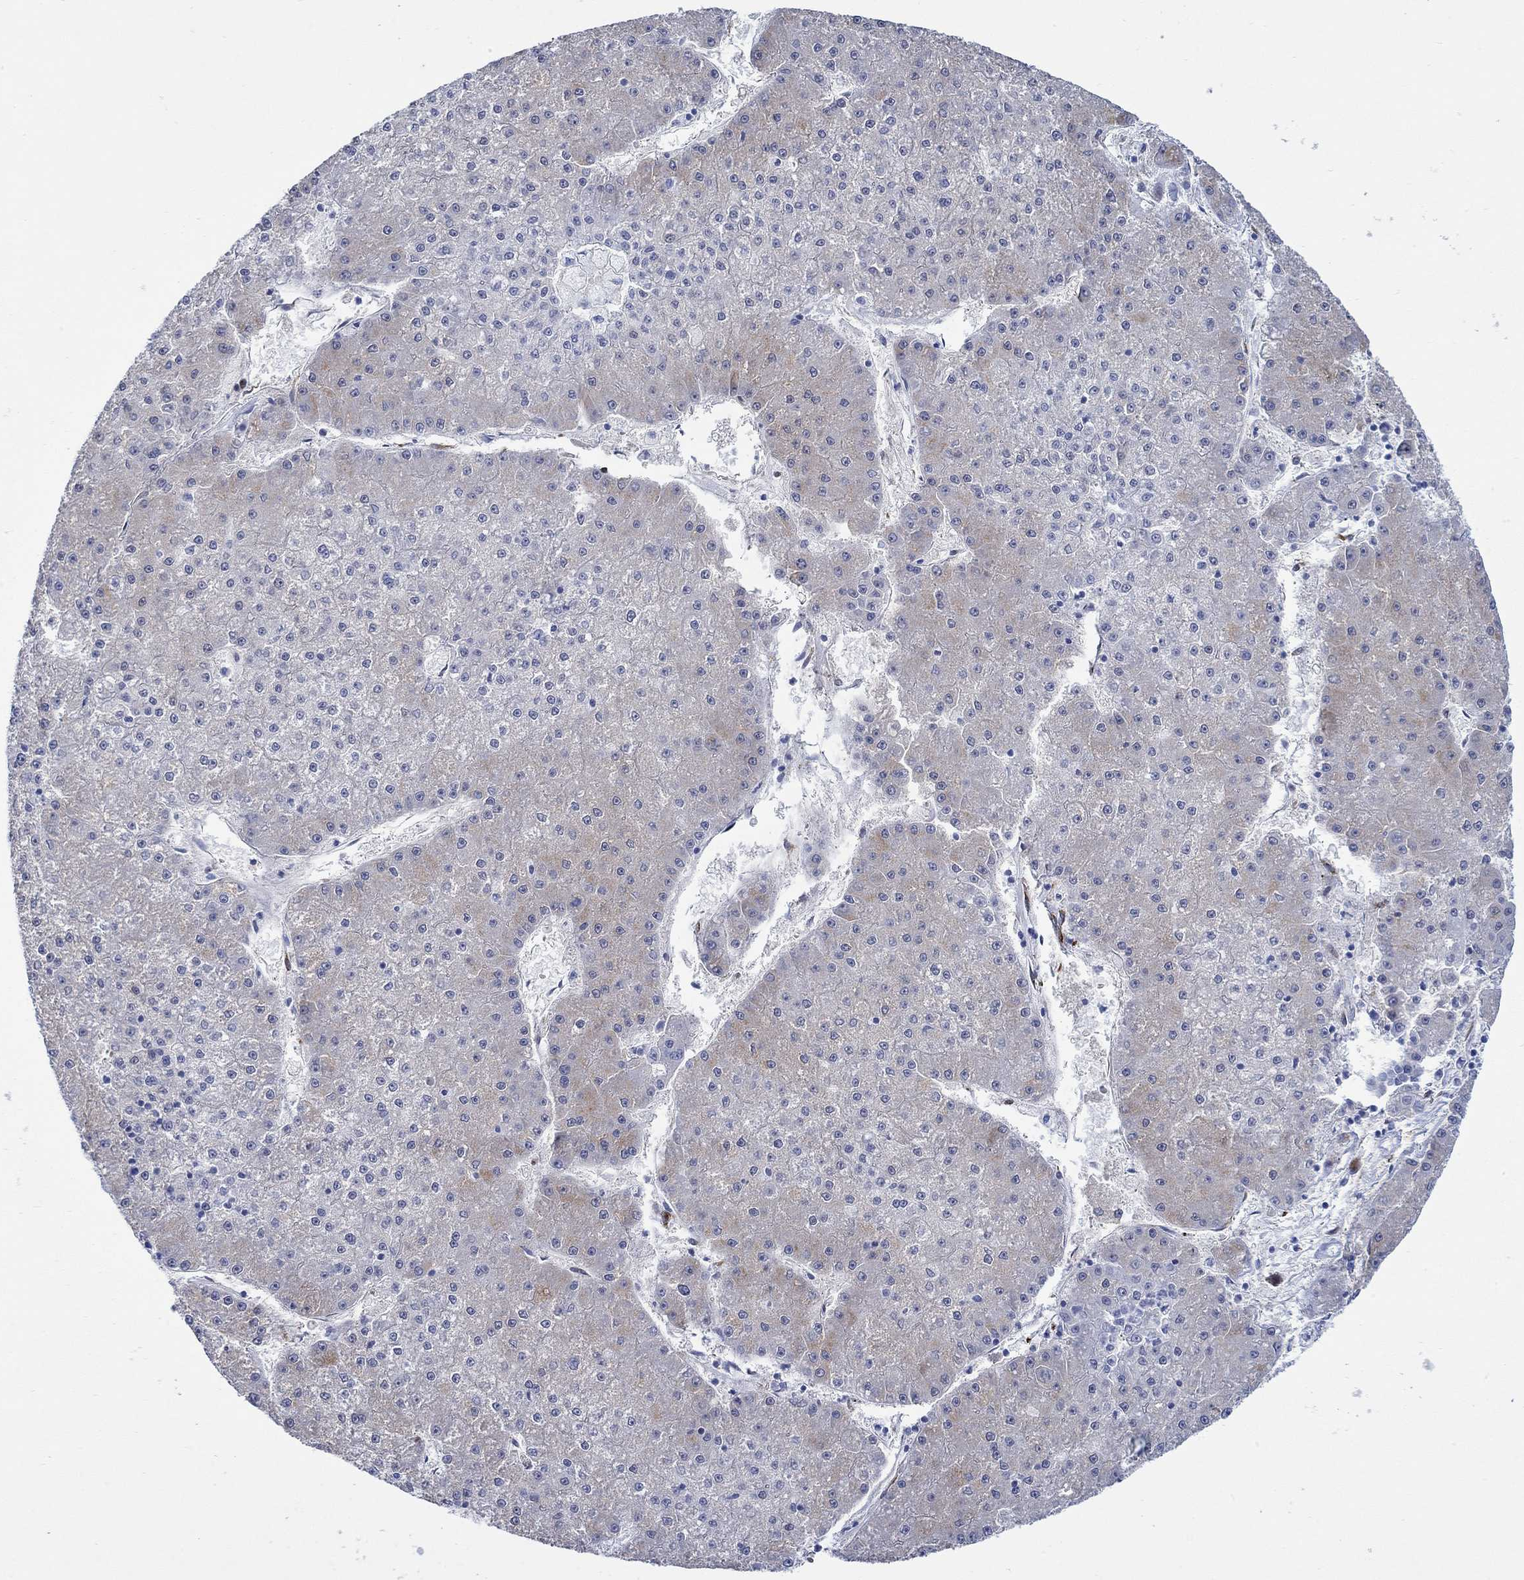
{"staining": {"intensity": "moderate", "quantity": "<25%", "location": "cytoplasmic/membranous"}, "tissue": "liver cancer", "cell_type": "Tumor cells", "image_type": "cancer", "snomed": [{"axis": "morphology", "description": "Carcinoma, Hepatocellular, NOS"}, {"axis": "topography", "description": "Liver"}], "caption": "Tumor cells show low levels of moderate cytoplasmic/membranous positivity in about <25% of cells in human hepatocellular carcinoma (liver).", "gene": "KSR2", "patient": {"sex": "male", "age": 73}}